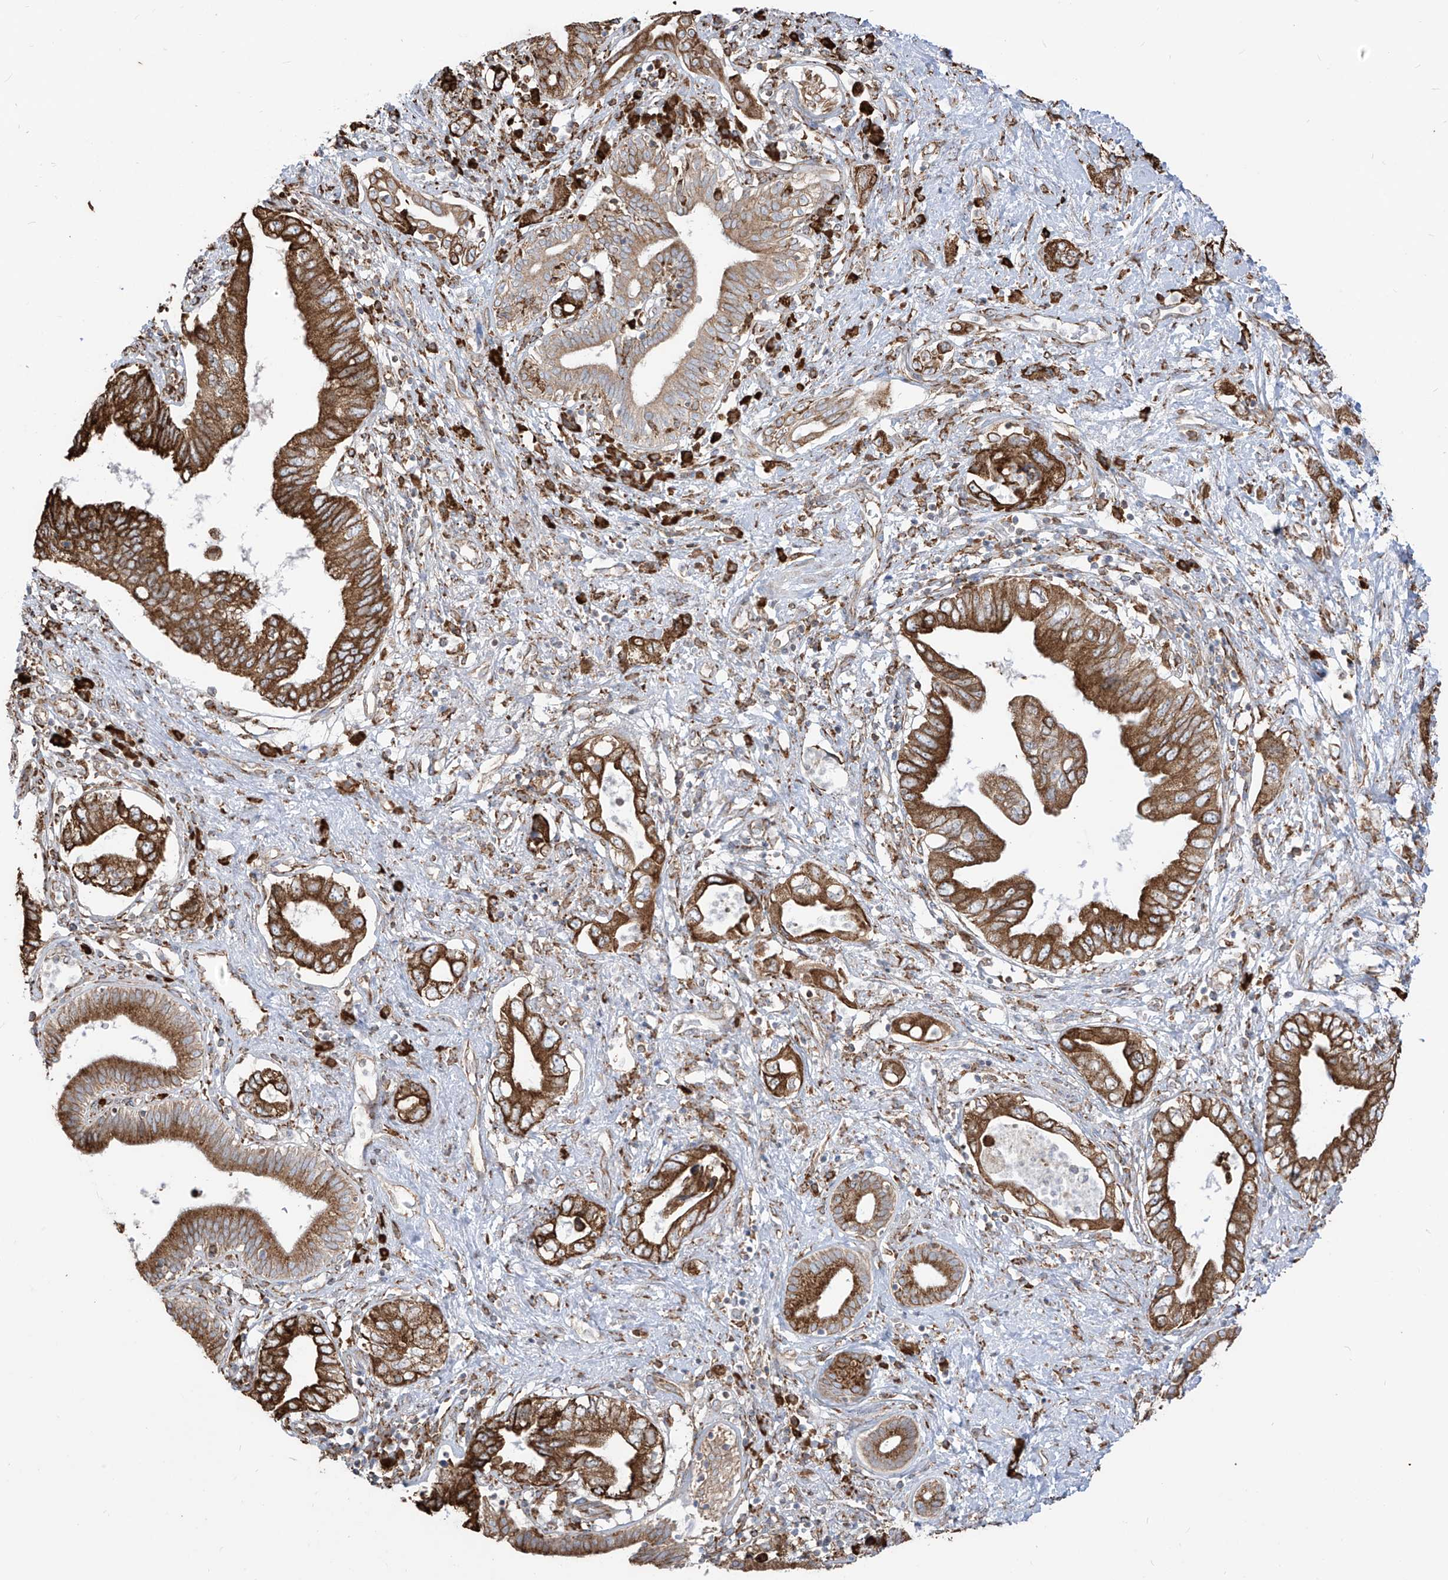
{"staining": {"intensity": "strong", "quantity": ">75%", "location": "cytoplasmic/membranous"}, "tissue": "pancreatic cancer", "cell_type": "Tumor cells", "image_type": "cancer", "snomed": [{"axis": "morphology", "description": "Adenocarcinoma, NOS"}, {"axis": "topography", "description": "Pancreas"}], "caption": "Strong cytoplasmic/membranous protein positivity is identified in about >75% of tumor cells in adenocarcinoma (pancreatic).", "gene": "PDIA6", "patient": {"sex": "female", "age": 73}}